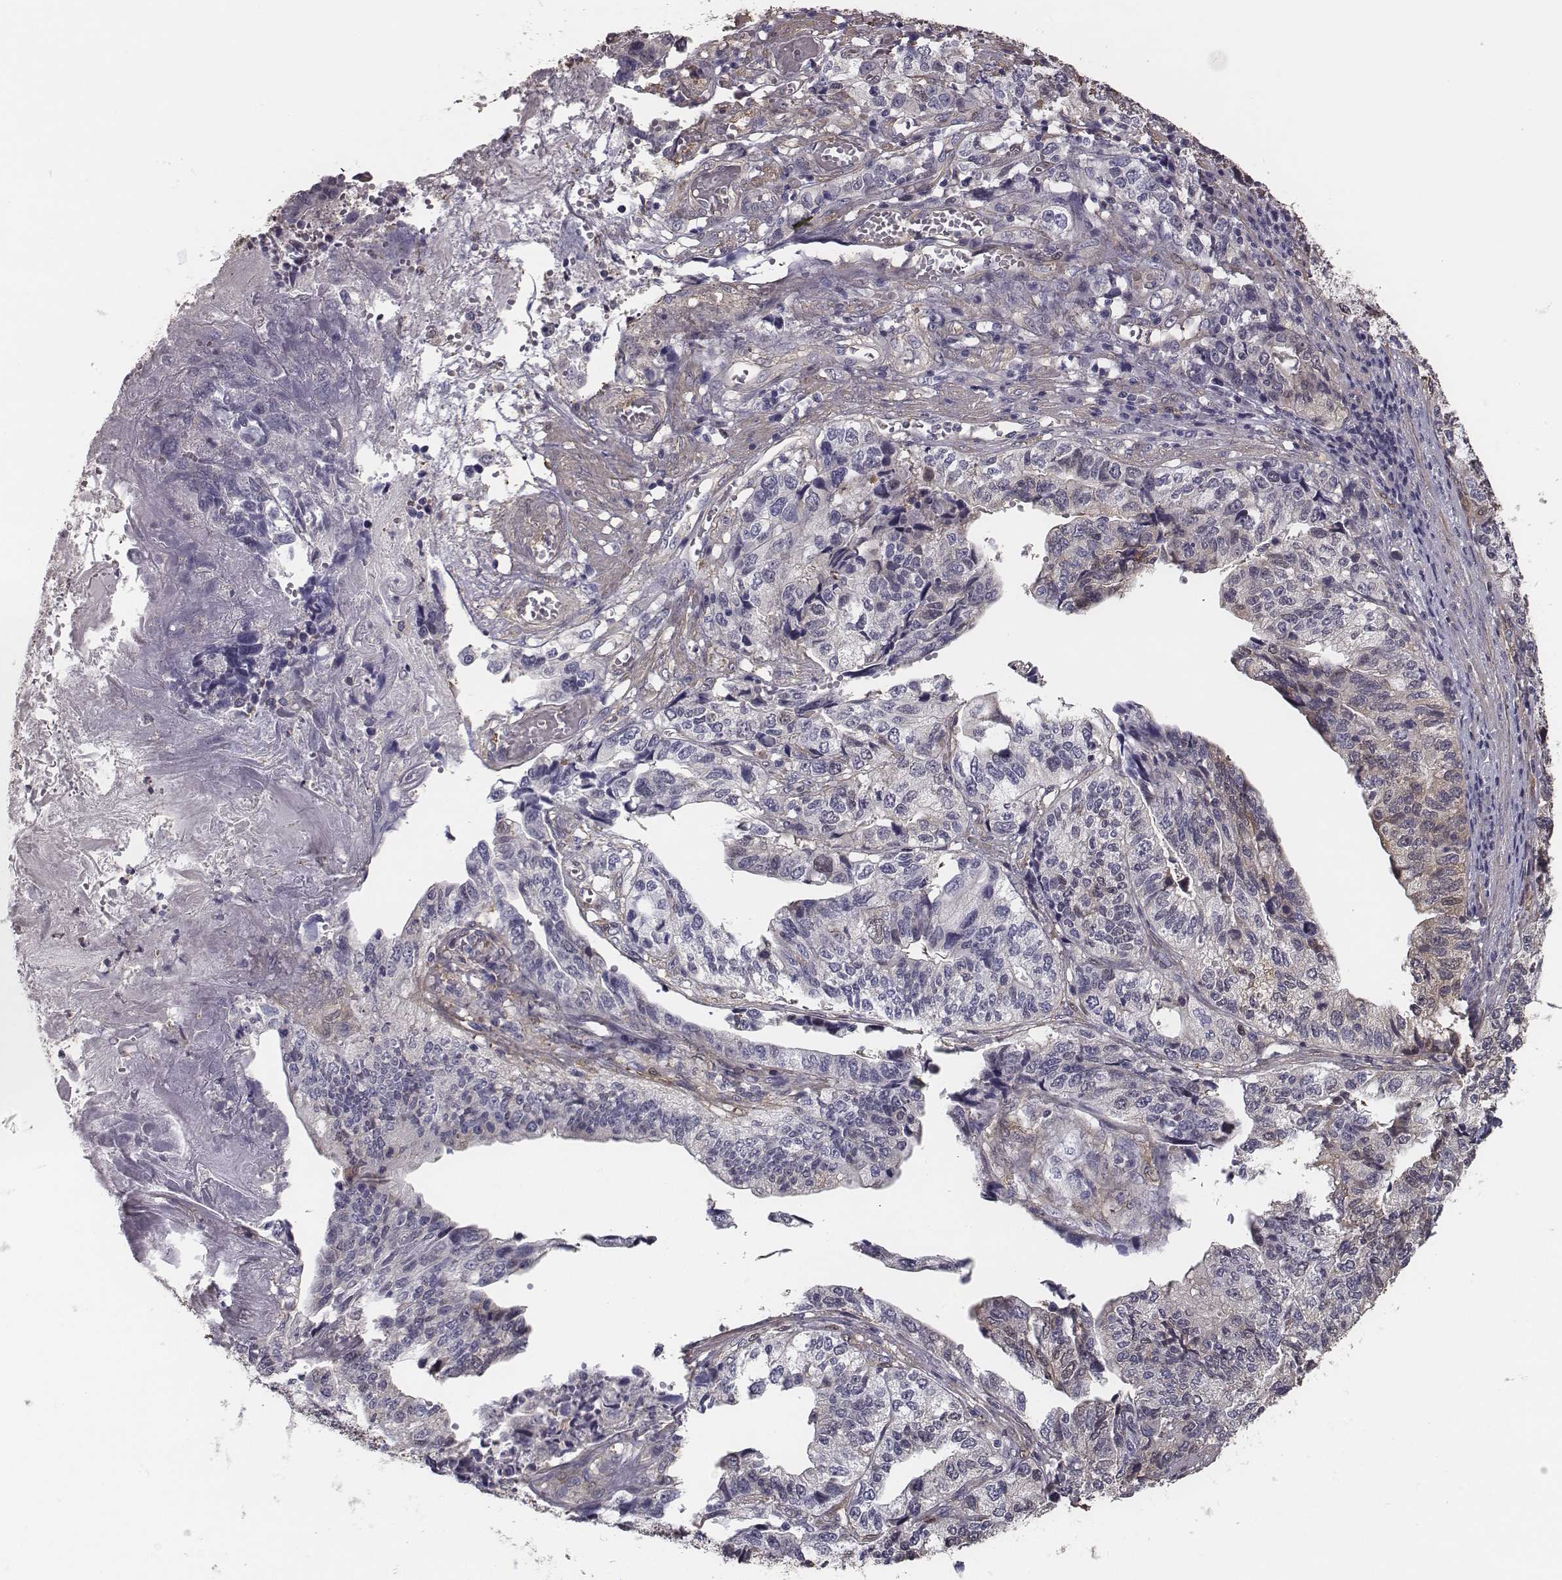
{"staining": {"intensity": "weak", "quantity": "<25%", "location": "cytoplasmic/membranous"}, "tissue": "stomach cancer", "cell_type": "Tumor cells", "image_type": "cancer", "snomed": [{"axis": "morphology", "description": "Adenocarcinoma, NOS"}, {"axis": "topography", "description": "Stomach, upper"}], "caption": "Immunohistochemical staining of stomach adenocarcinoma reveals no significant positivity in tumor cells.", "gene": "ISYNA1", "patient": {"sex": "female", "age": 67}}